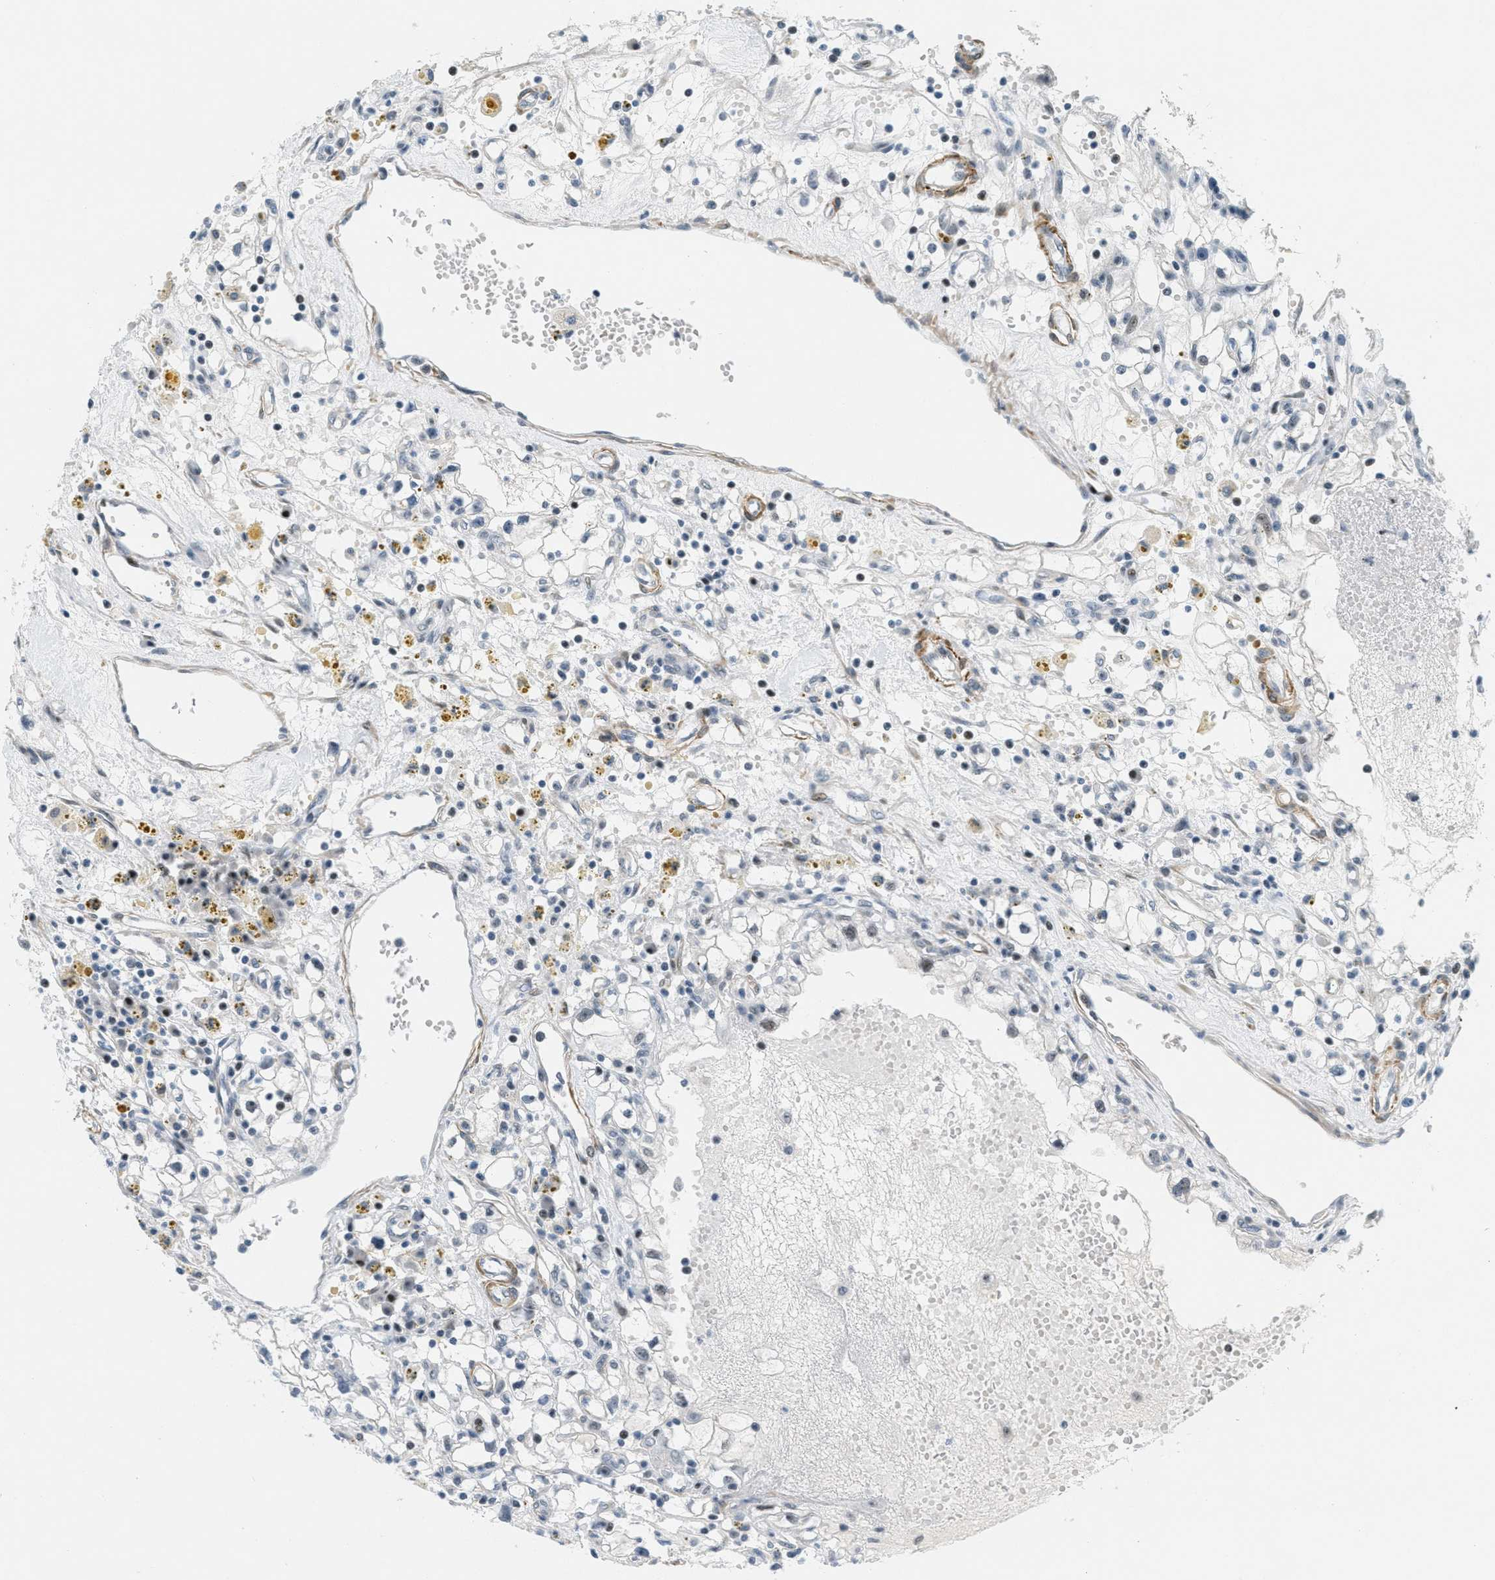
{"staining": {"intensity": "negative", "quantity": "none", "location": "none"}, "tissue": "renal cancer", "cell_type": "Tumor cells", "image_type": "cancer", "snomed": [{"axis": "morphology", "description": "Adenocarcinoma, NOS"}, {"axis": "topography", "description": "Kidney"}], "caption": "Renal adenocarcinoma stained for a protein using IHC shows no expression tumor cells.", "gene": "ZDHHC23", "patient": {"sex": "male", "age": 56}}